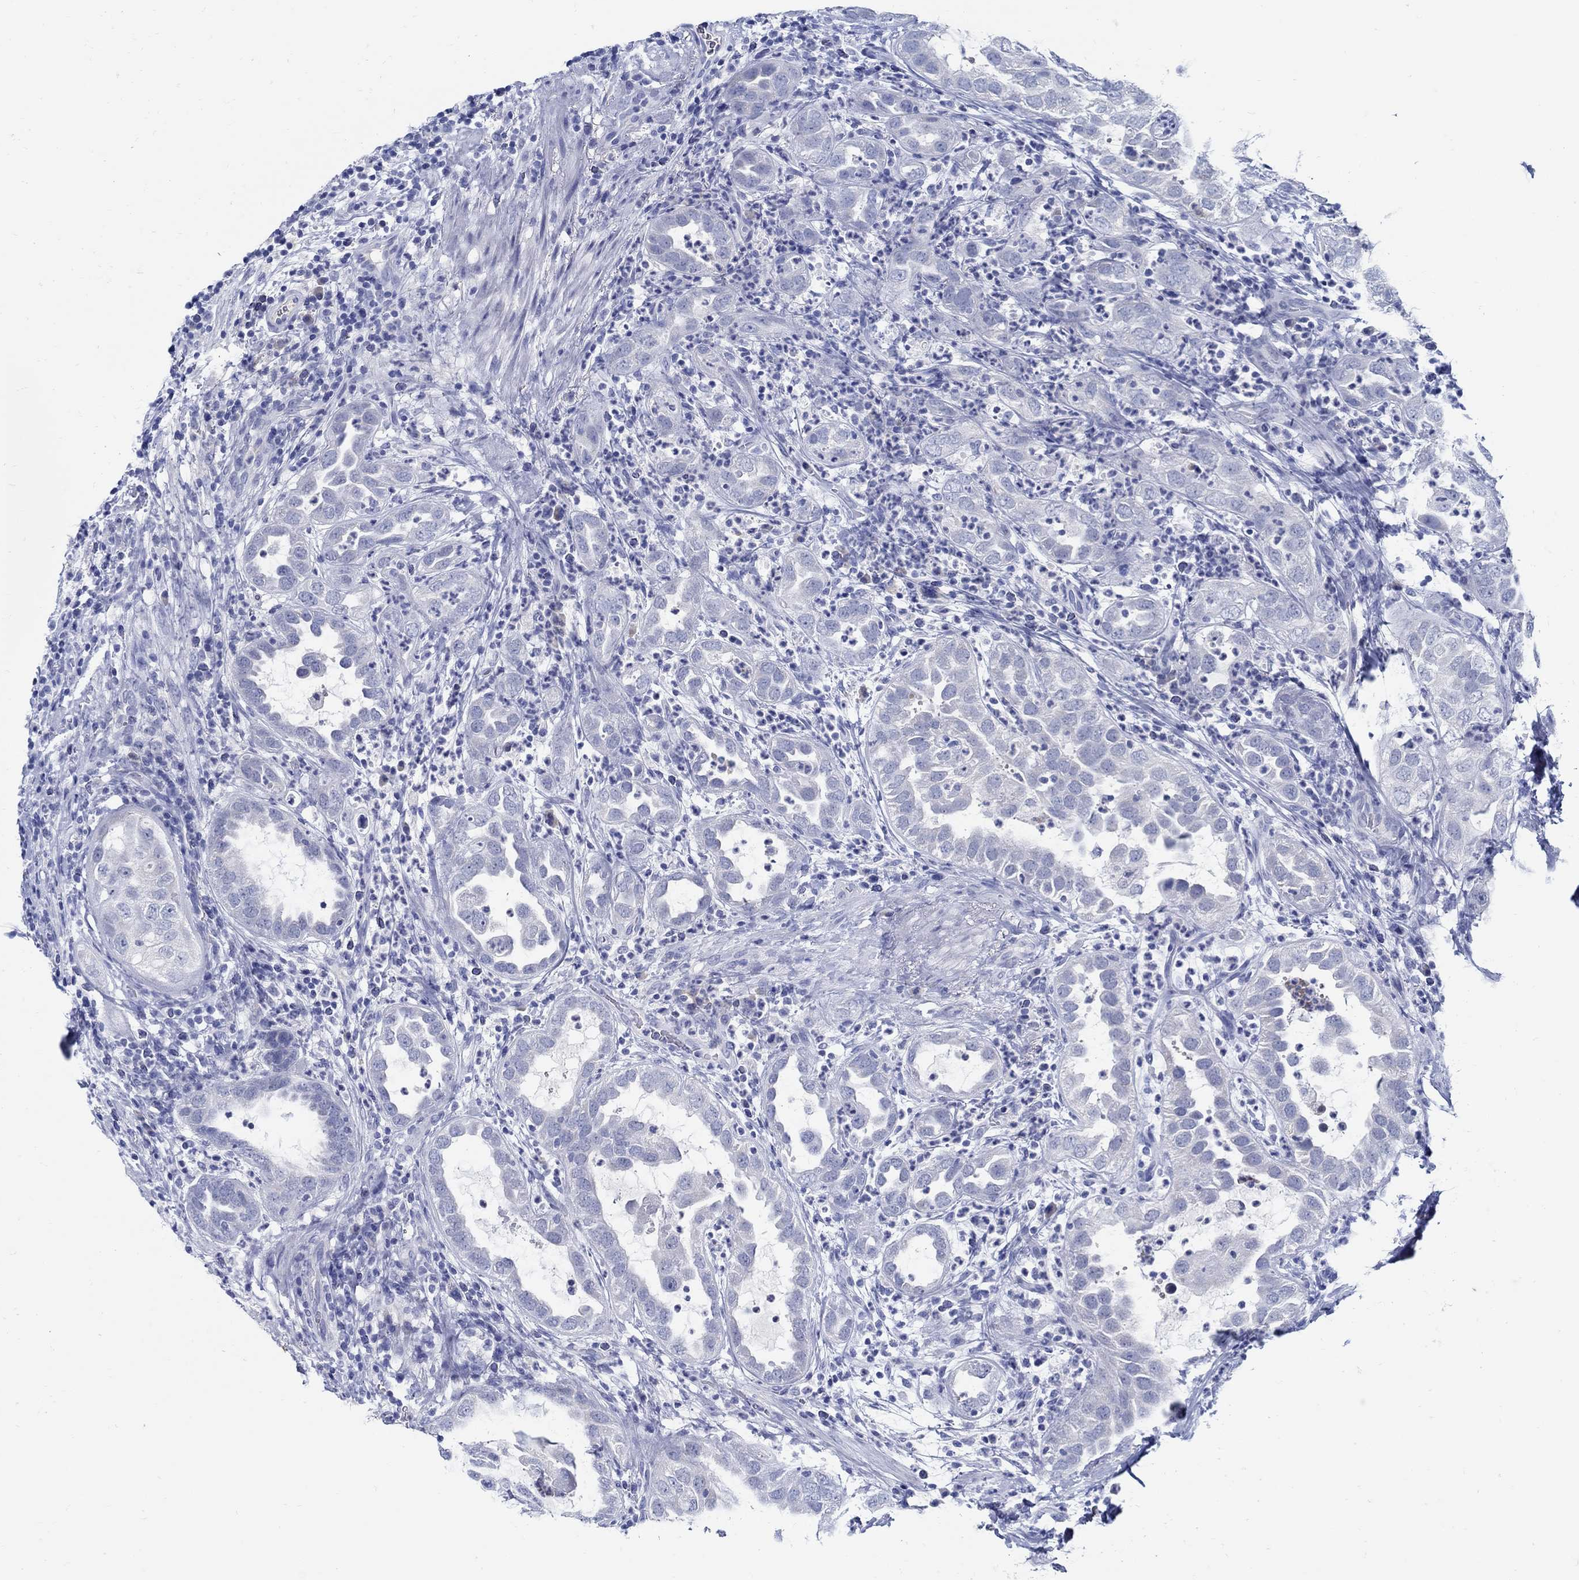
{"staining": {"intensity": "negative", "quantity": "none", "location": "none"}, "tissue": "urothelial cancer", "cell_type": "Tumor cells", "image_type": "cancer", "snomed": [{"axis": "morphology", "description": "Urothelial carcinoma, High grade"}, {"axis": "topography", "description": "Urinary bladder"}], "caption": "A micrograph of urothelial cancer stained for a protein displays no brown staining in tumor cells. The staining was performed using DAB (3,3'-diaminobenzidine) to visualize the protein expression in brown, while the nuclei were stained in blue with hematoxylin (Magnification: 20x).", "gene": "PAX9", "patient": {"sex": "female", "age": 41}}